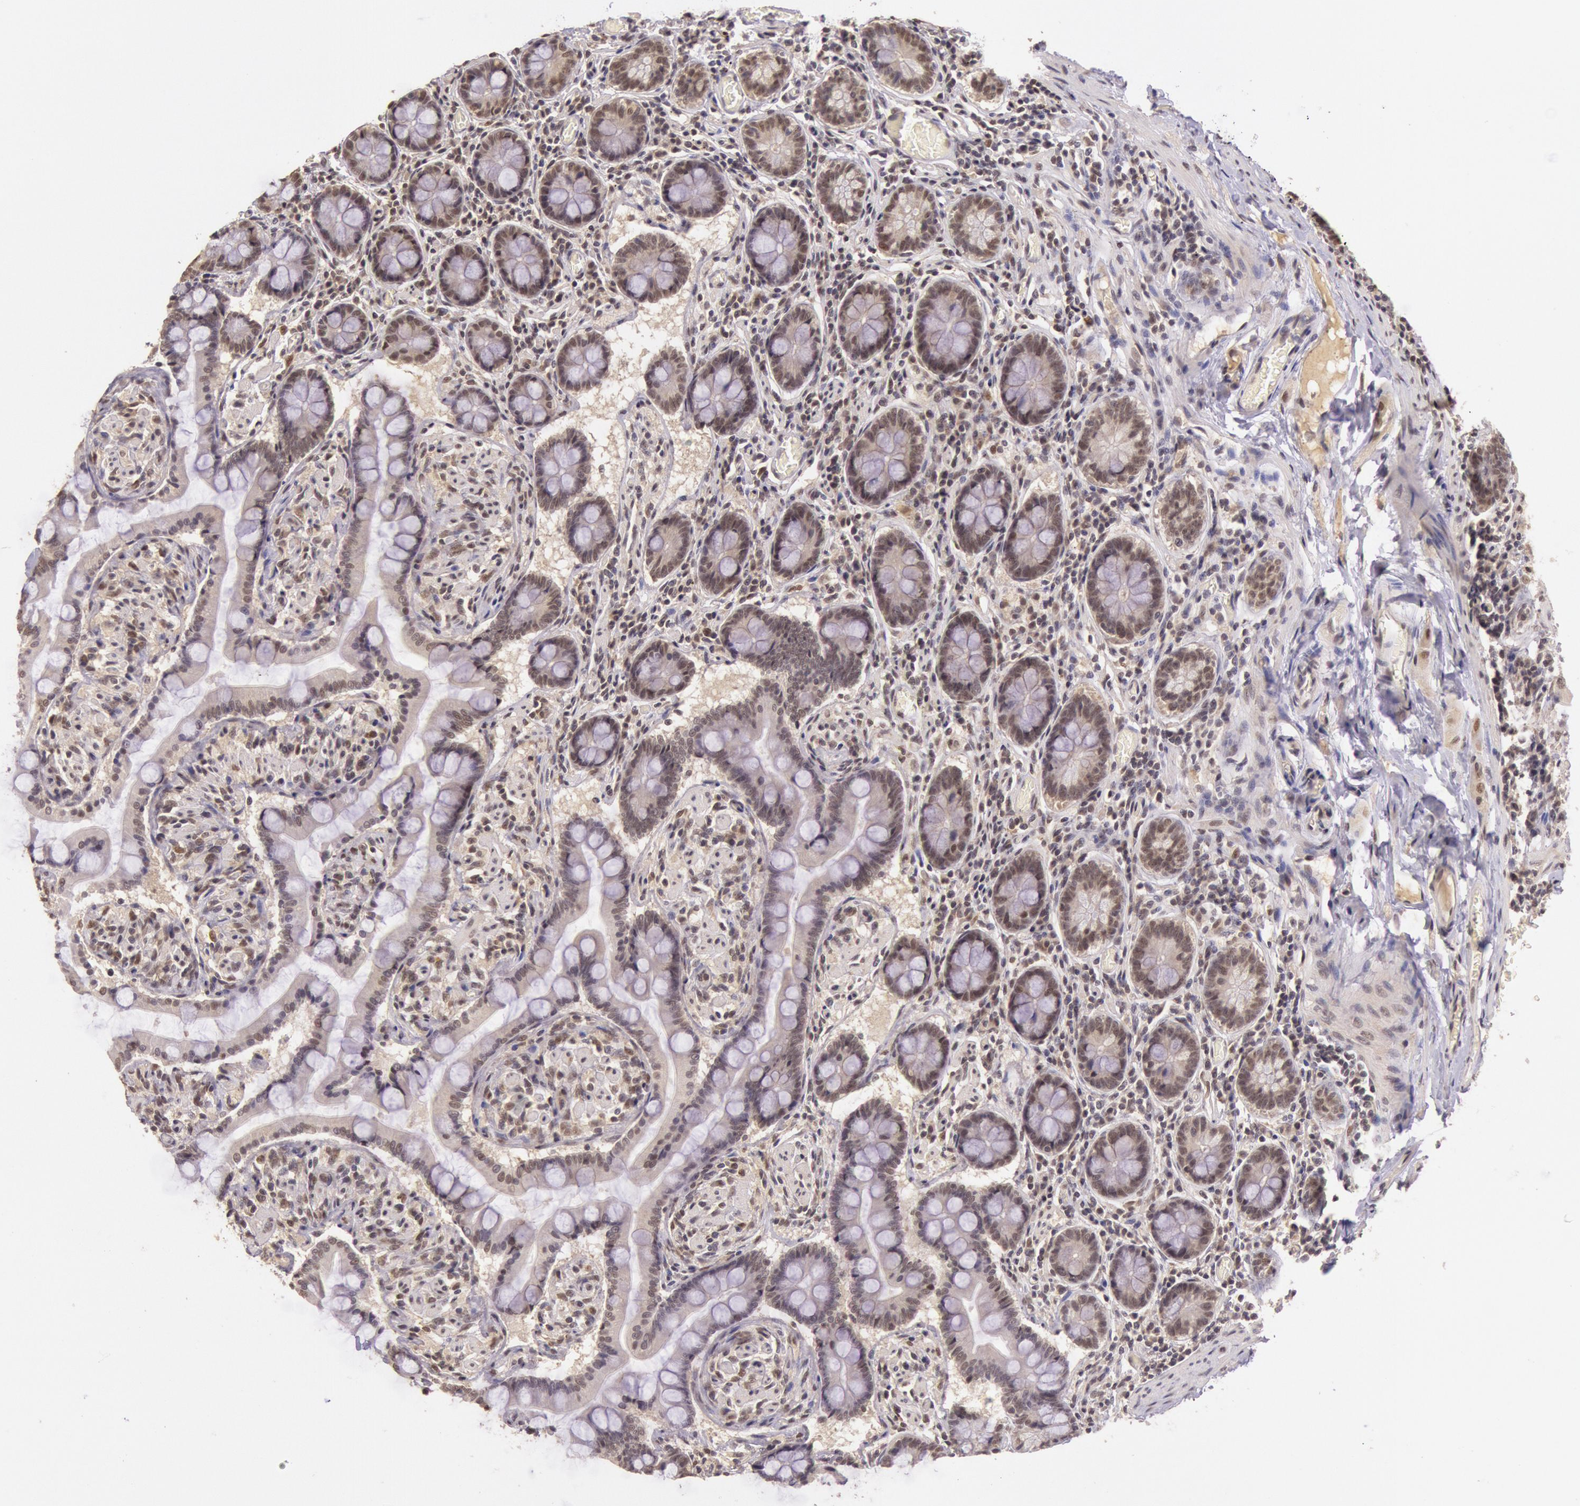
{"staining": {"intensity": "weak", "quantity": "25%-75%", "location": "nuclear"}, "tissue": "small intestine", "cell_type": "Glandular cells", "image_type": "normal", "snomed": [{"axis": "morphology", "description": "Normal tissue, NOS"}, {"axis": "topography", "description": "Small intestine"}], "caption": "Immunohistochemical staining of benign human small intestine shows 25%-75% levels of weak nuclear protein positivity in about 25%-75% of glandular cells.", "gene": "RTL10", "patient": {"sex": "male", "age": 41}}